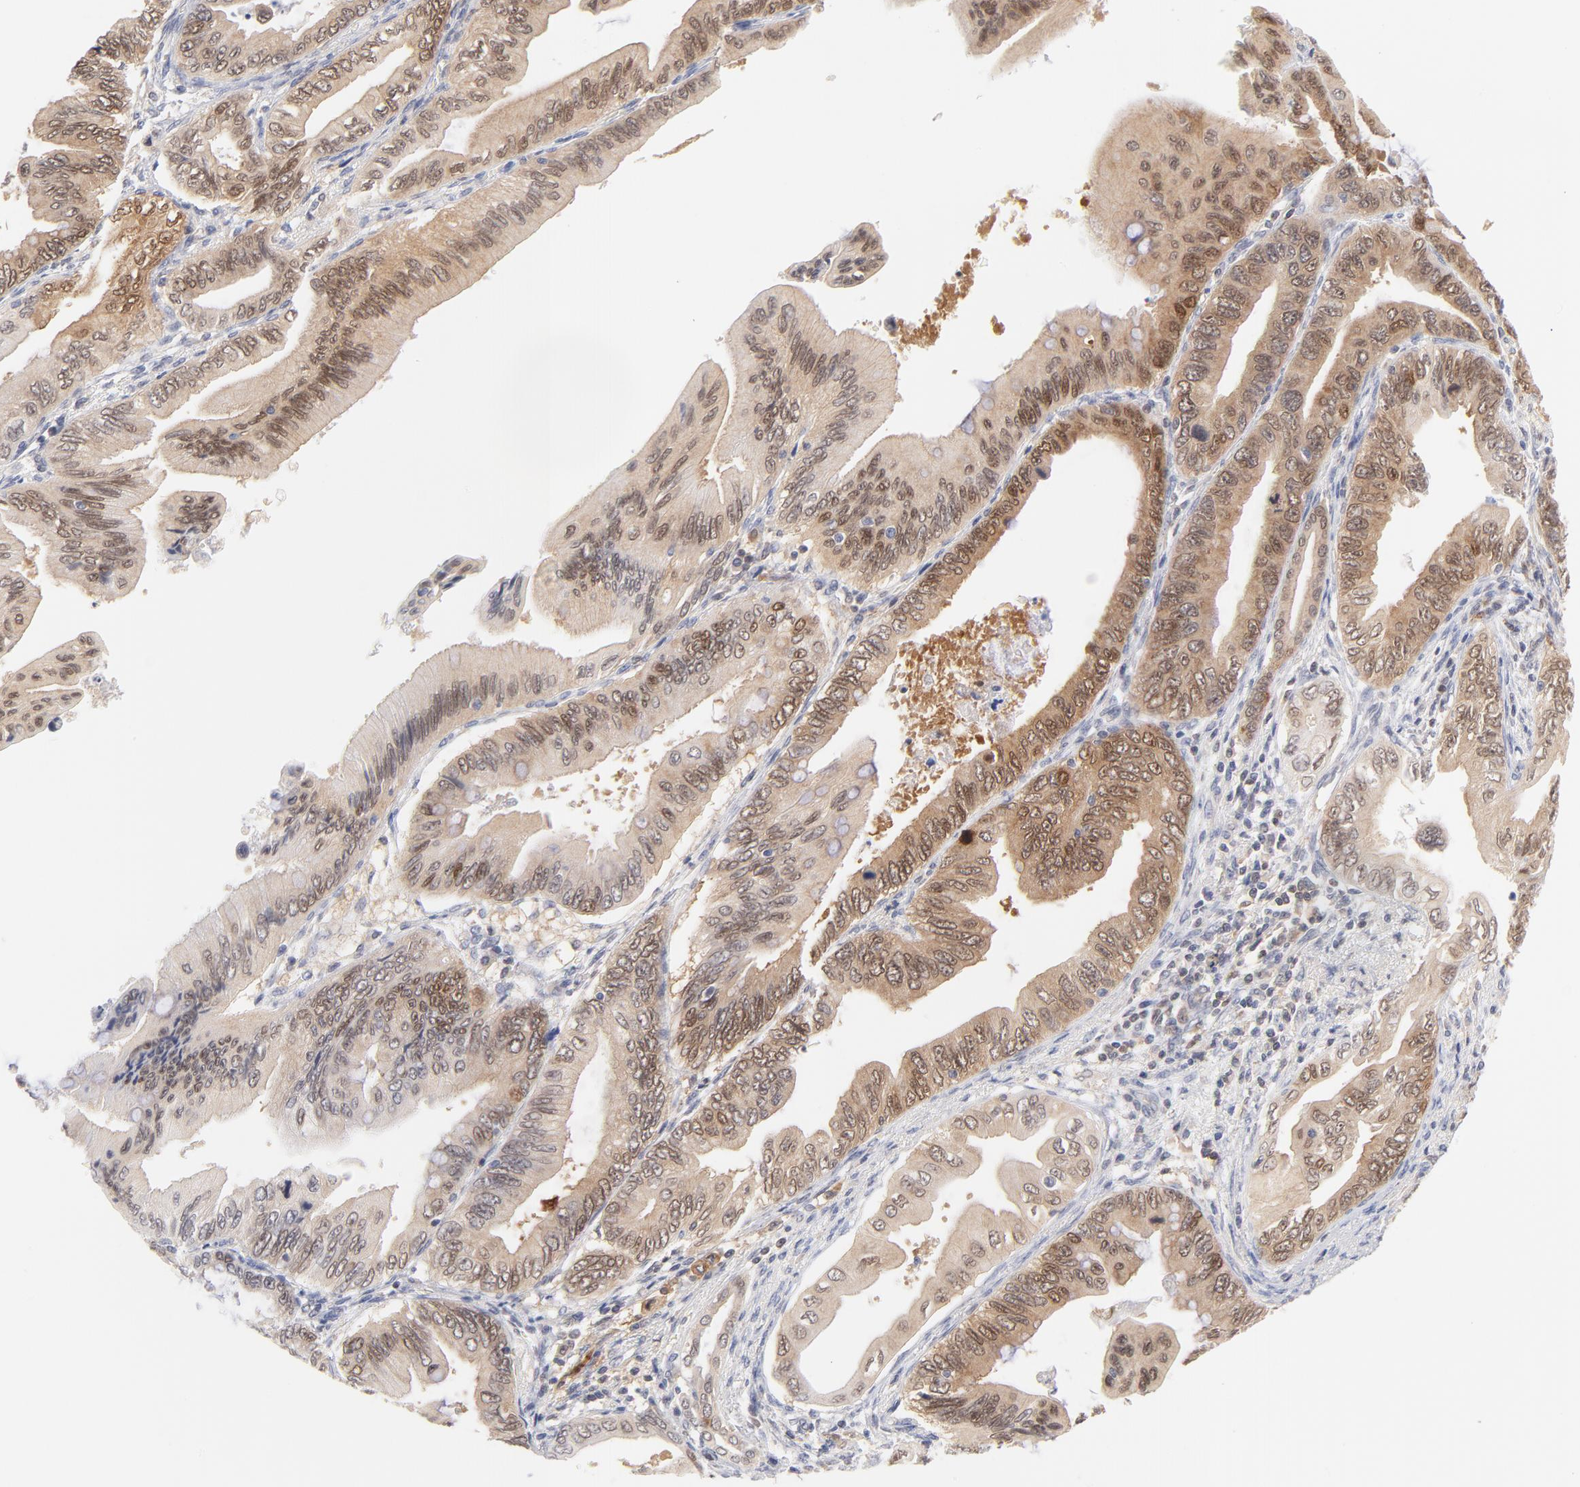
{"staining": {"intensity": "weak", "quantity": ">75%", "location": "cytoplasmic/membranous,nuclear"}, "tissue": "pancreatic cancer", "cell_type": "Tumor cells", "image_type": "cancer", "snomed": [{"axis": "morphology", "description": "Adenocarcinoma, NOS"}, {"axis": "topography", "description": "Pancreas"}], "caption": "There is low levels of weak cytoplasmic/membranous and nuclear positivity in tumor cells of pancreatic cancer, as demonstrated by immunohistochemical staining (brown color).", "gene": "CASP6", "patient": {"sex": "female", "age": 66}}